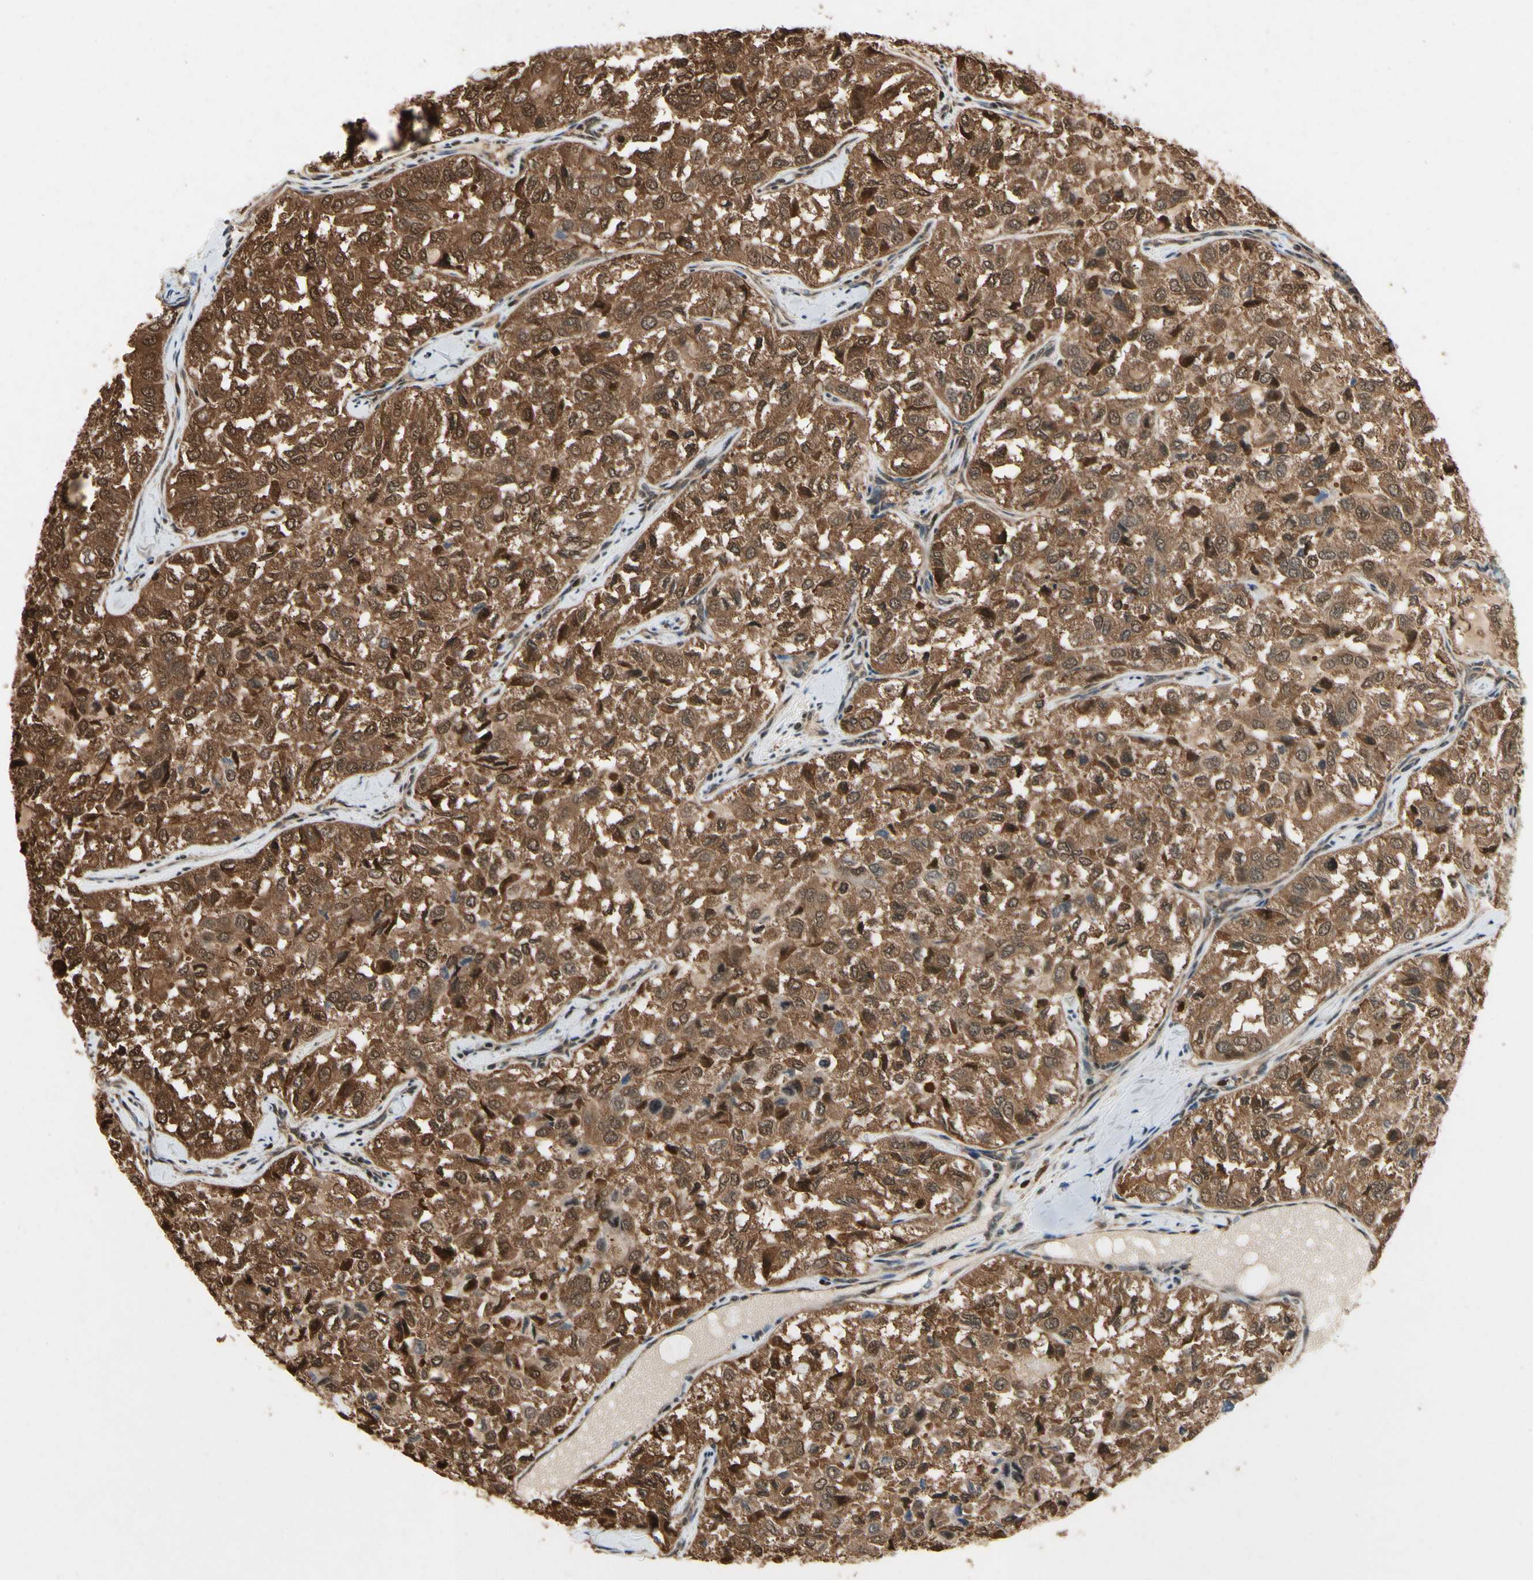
{"staining": {"intensity": "moderate", "quantity": ">75%", "location": "cytoplasmic/membranous"}, "tissue": "thyroid cancer", "cell_type": "Tumor cells", "image_type": "cancer", "snomed": [{"axis": "morphology", "description": "Follicular adenoma carcinoma, NOS"}, {"axis": "topography", "description": "Thyroid gland"}], "caption": "DAB immunohistochemical staining of thyroid follicular adenoma carcinoma shows moderate cytoplasmic/membranous protein expression in about >75% of tumor cells.", "gene": "YWHAQ", "patient": {"sex": "male", "age": 75}}